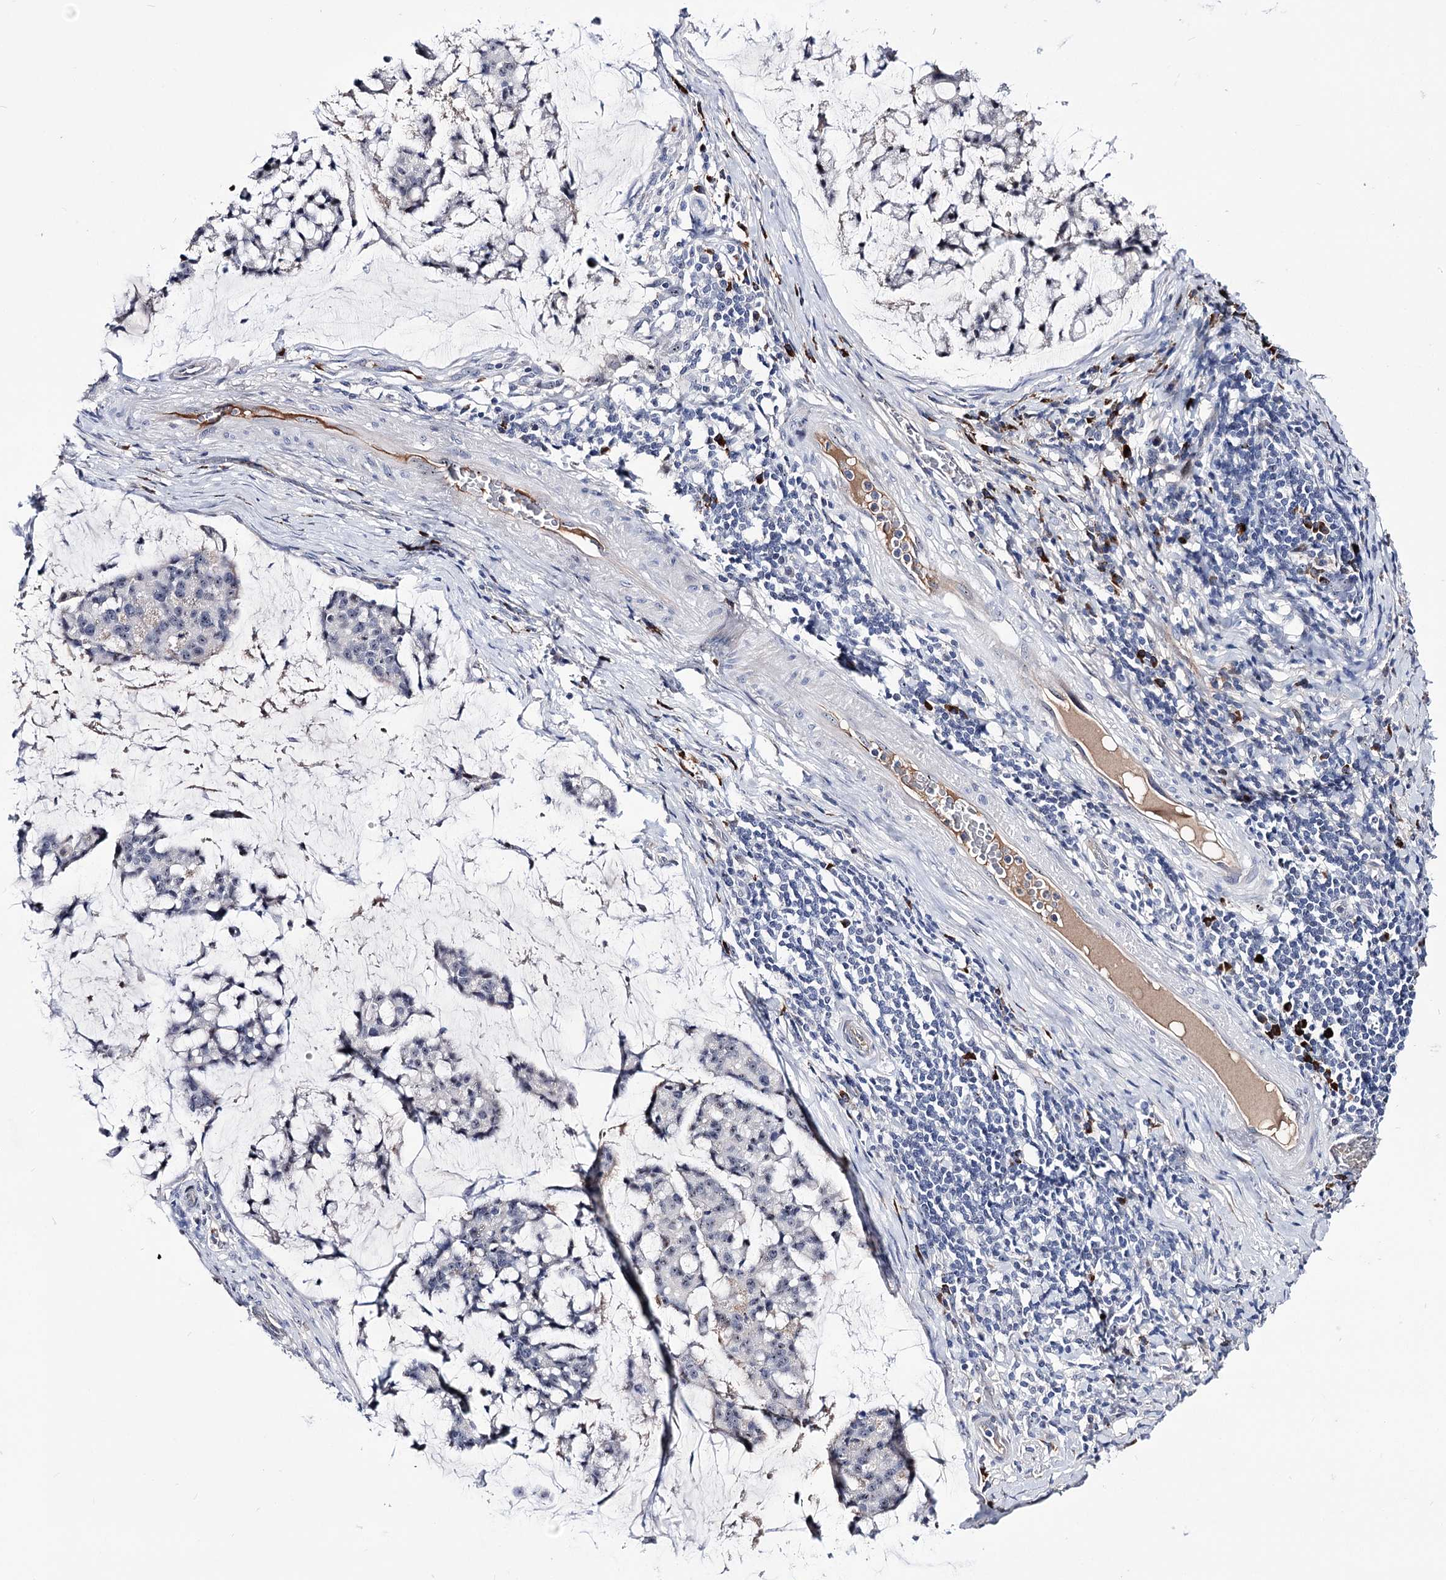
{"staining": {"intensity": "negative", "quantity": "none", "location": "none"}, "tissue": "stomach cancer", "cell_type": "Tumor cells", "image_type": "cancer", "snomed": [{"axis": "morphology", "description": "Adenocarcinoma, NOS"}, {"axis": "topography", "description": "Stomach, lower"}], "caption": "There is no significant staining in tumor cells of stomach adenocarcinoma. Brightfield microscopy of IHC stained with DAB (3,3'-diaminobenzidine) (brown) and hematoxylin (blue), captured at high magnification.", "gene": "PCGF5", "patient": {"sex": "male", "age": 67}}